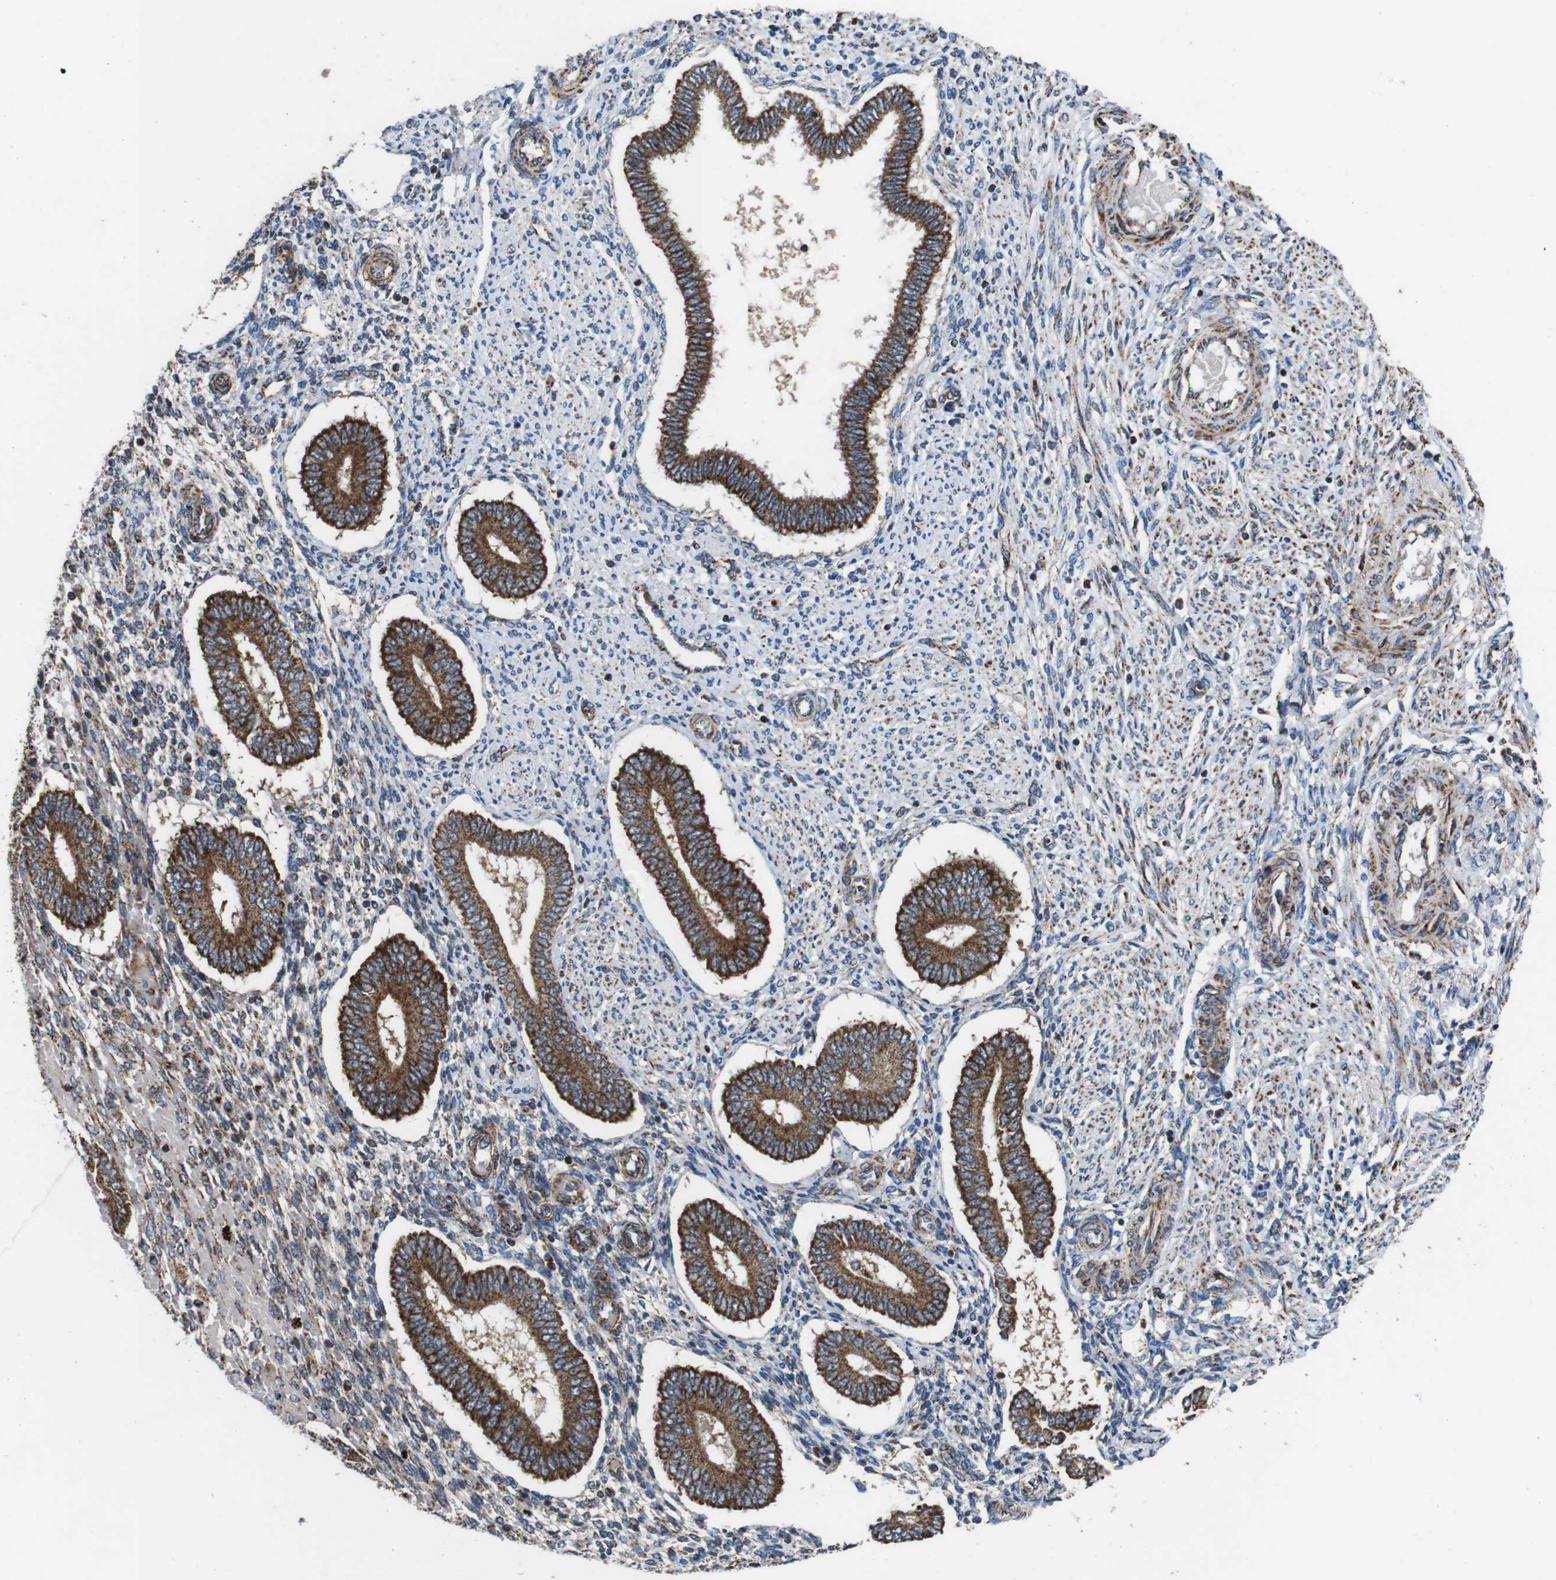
{"staining": {"intensity": "moderate", "quantity": "<25%", "location": "cytoplasmic/membranous"}, "tissue": "endometrium", "cell_type": "Cells in endometrial stroma", "image_type": "normal", "snomed": [{"axis": "morphology", "description": "Normal tissue, NOS"}, {"axis": "topography", "description": "Endometrium"}], "caption": "Immunohistochemistry (IHC) photomicrograph of unremarkable endometrium stained for a protein (brown), which exhibits low levels of moderate cytoplasmic/membranous staining in approximately <25% of cells in endometrial stroma.", "gene": "HK1", "patient": {"sex": "female", "age": 42}}